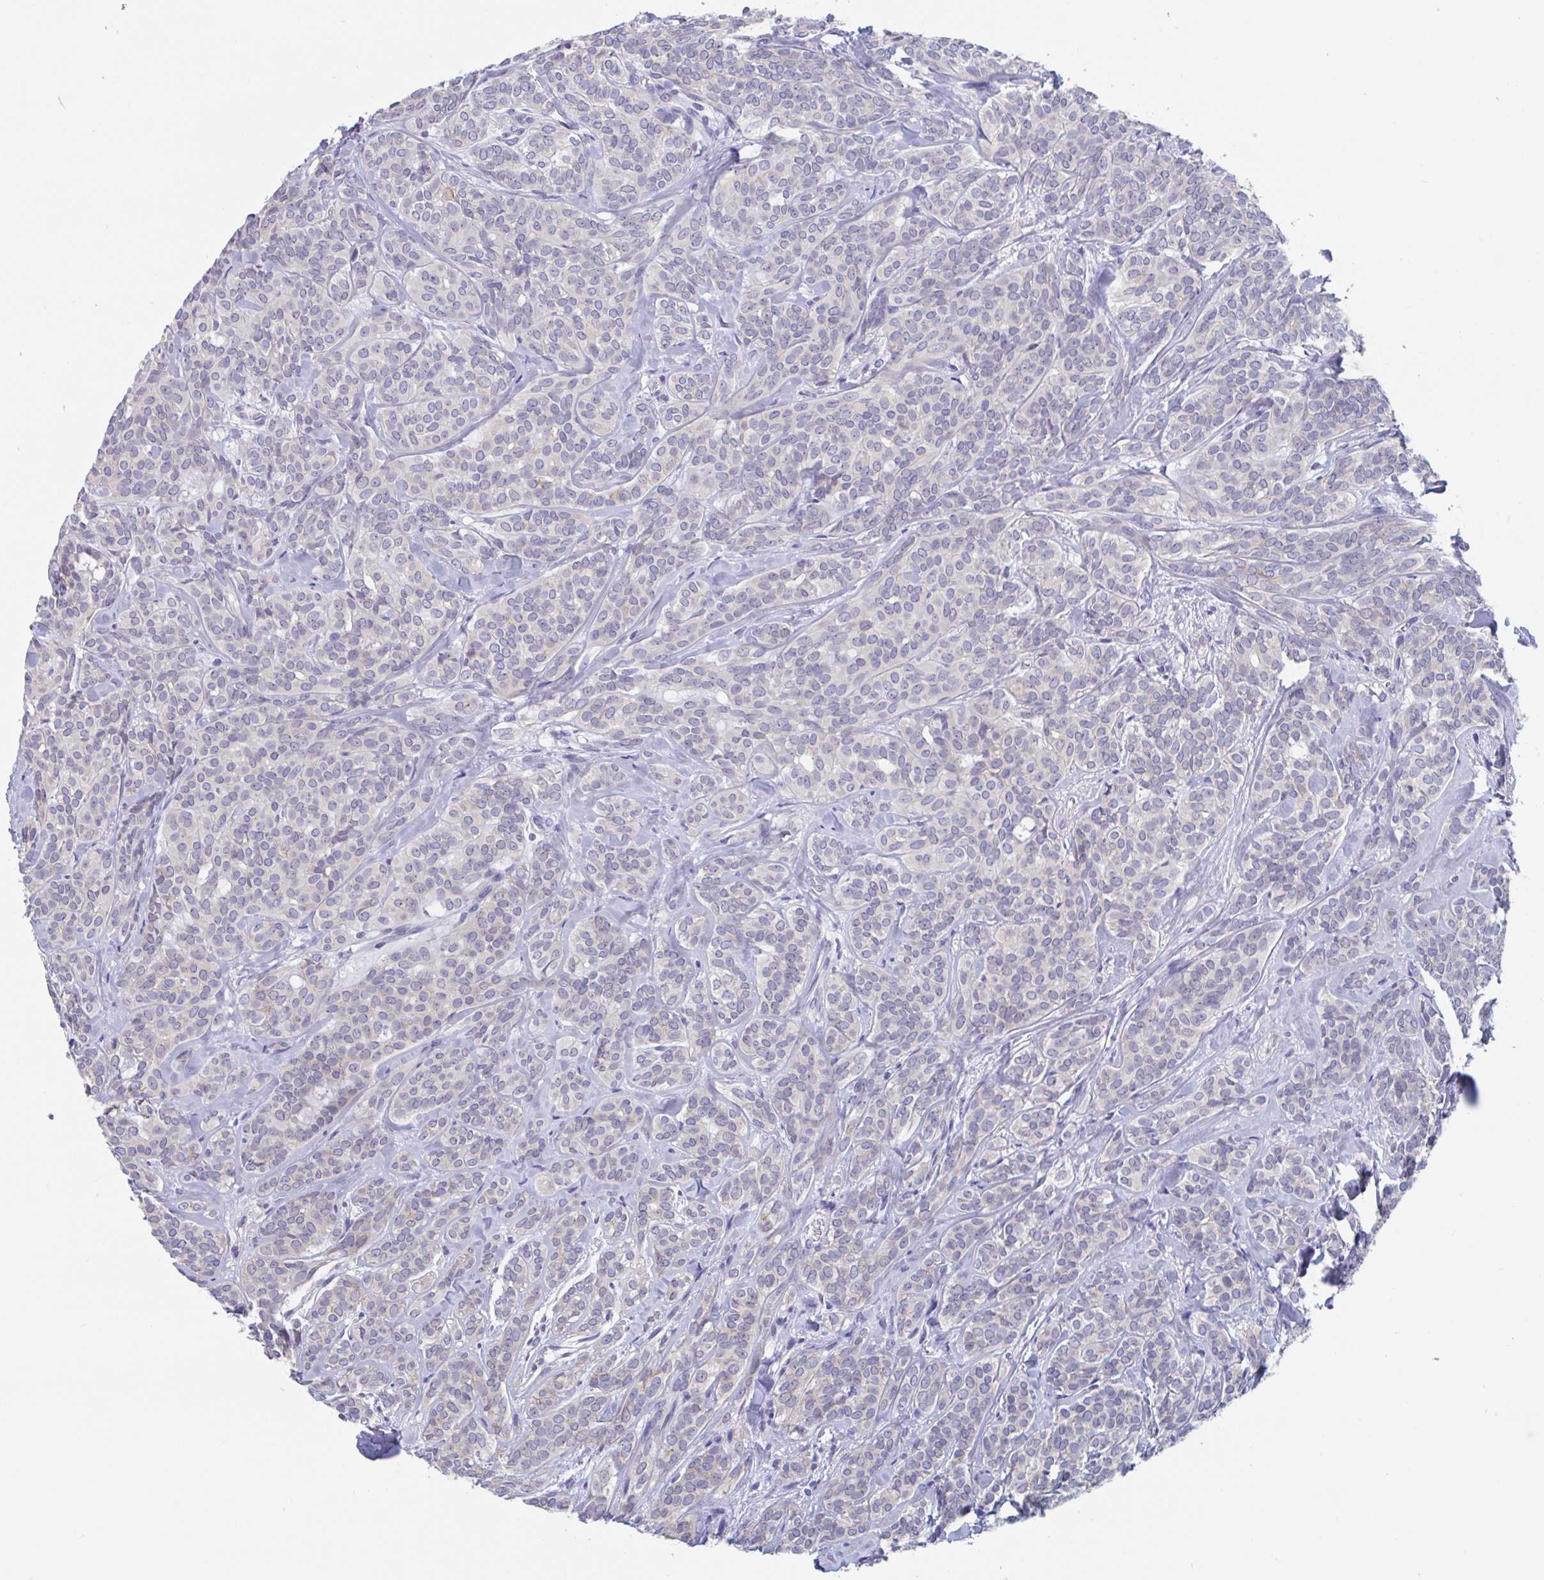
{"staining": {"intensity": "negative", "quantity": "none", "location": "none"}, "tissue": "head and neck cancer", "cell_type": "Tumor cells", "image_type": "cancer", "snomed": [{"axis": "morphology", "description": "Adenocarcinoma, NOS"}, {"axis": "topography", "description": "Head-Neck"}], "caption": "An image of head and neck cancer stained for a protein exhibits no brown staining in tumor cells.", "gene": "UNKL", "patient": {"sex": "female", "age": 57}}